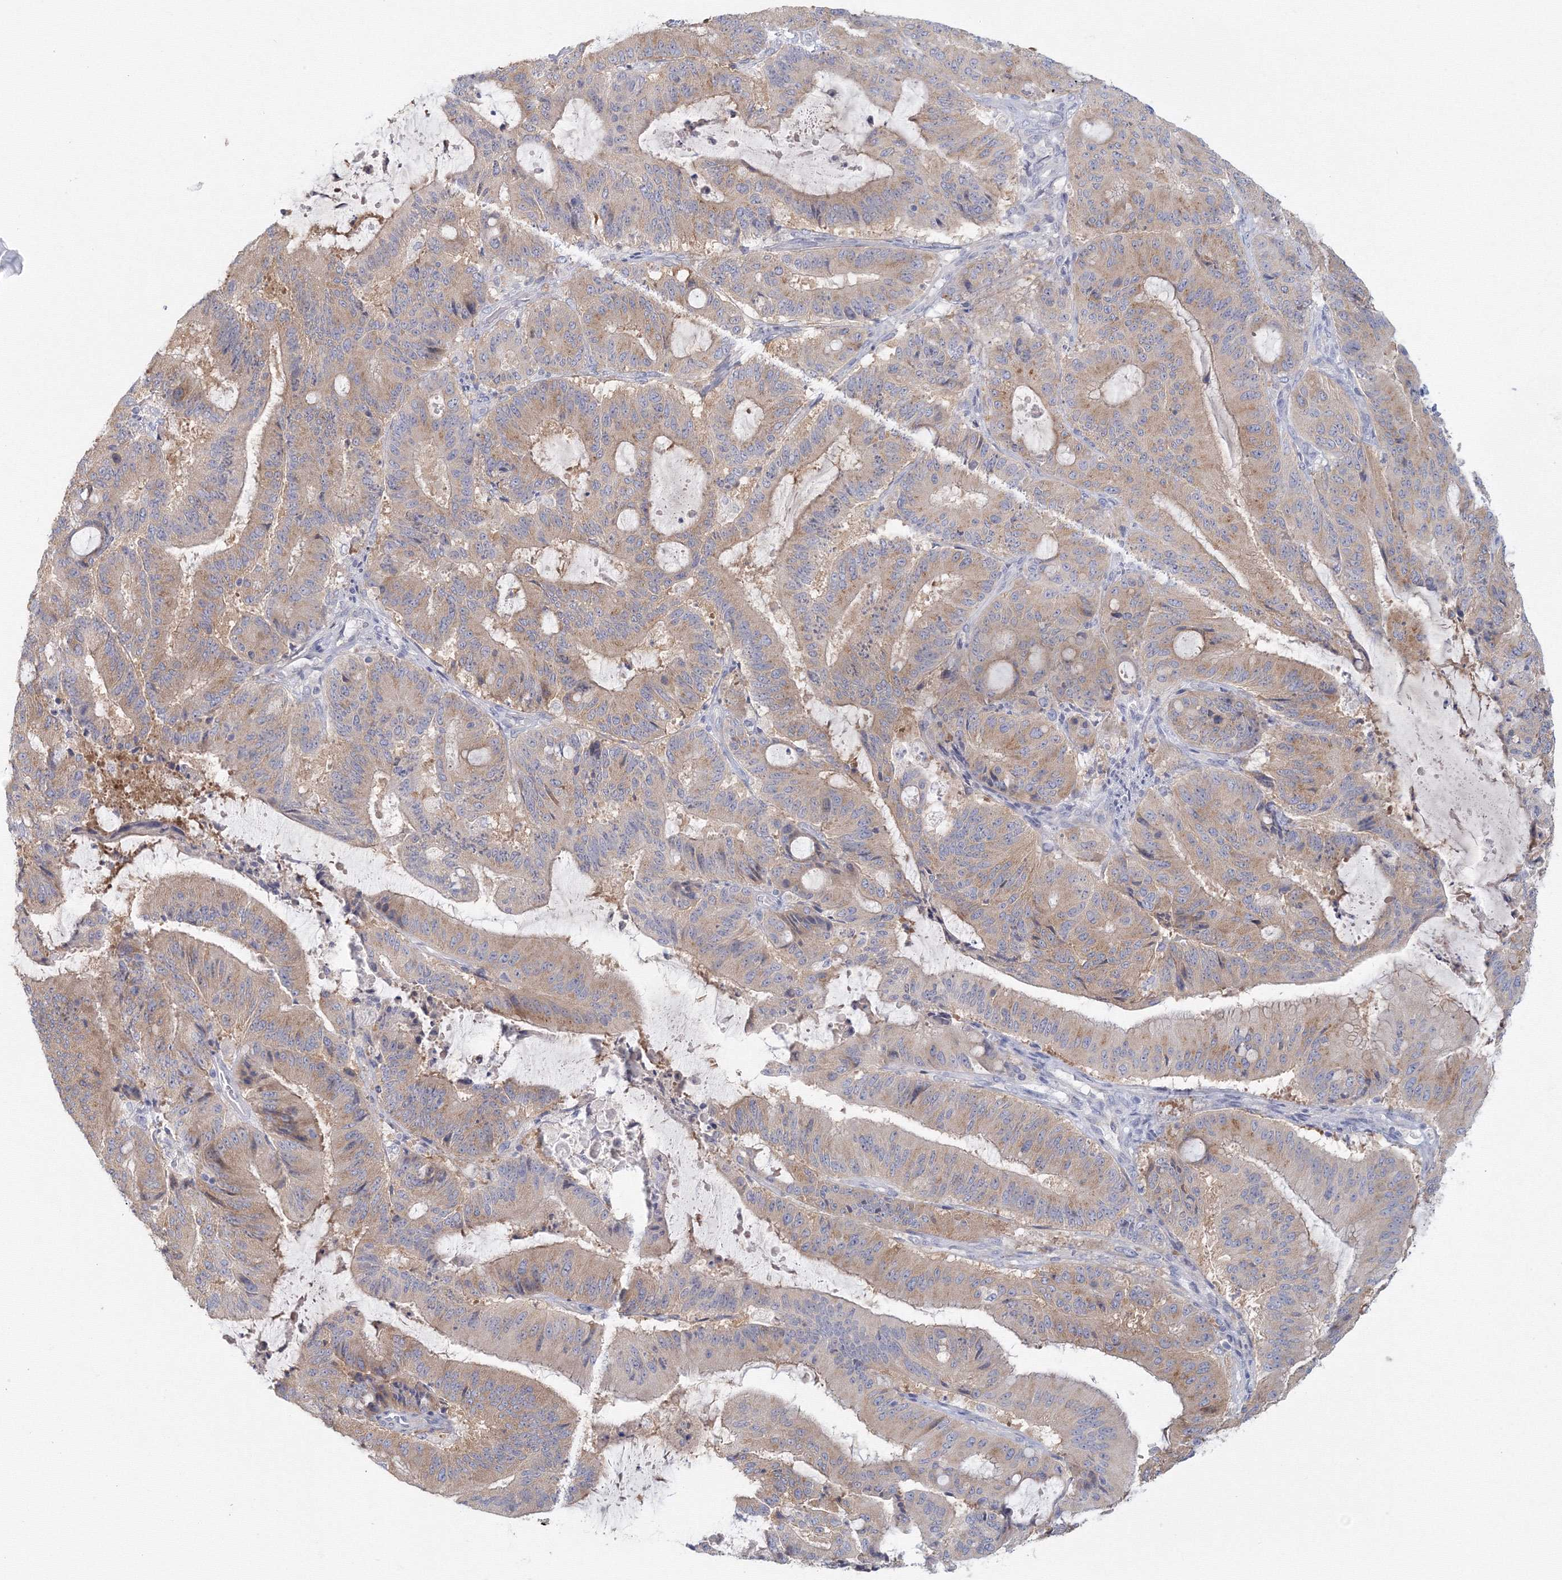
{"staining": {"intensity": "weak", "quantity": ">75%", "location": "cytoplasmic/membranous"}, "tissue": "liver cancer", "cell_type": "Tumor cells", "image_type": "cancer", "snomed": [{"axis": "morphology", "description": "Normal tissue, NOS"}, {"axis": "morphology", "description": "Cholangiocarcinoma"}, {"axis": "topography", "description": "Liver"}, {"axis": "topography", "description": "Peripheral nerve tissue"}], "caption": "Cholangiocarcinoma (liver) stained with a protein marker demonstrates weak staining in tumor cells.", "gene": "TACC2", "patient": {"sex": "female", "age": 73}}